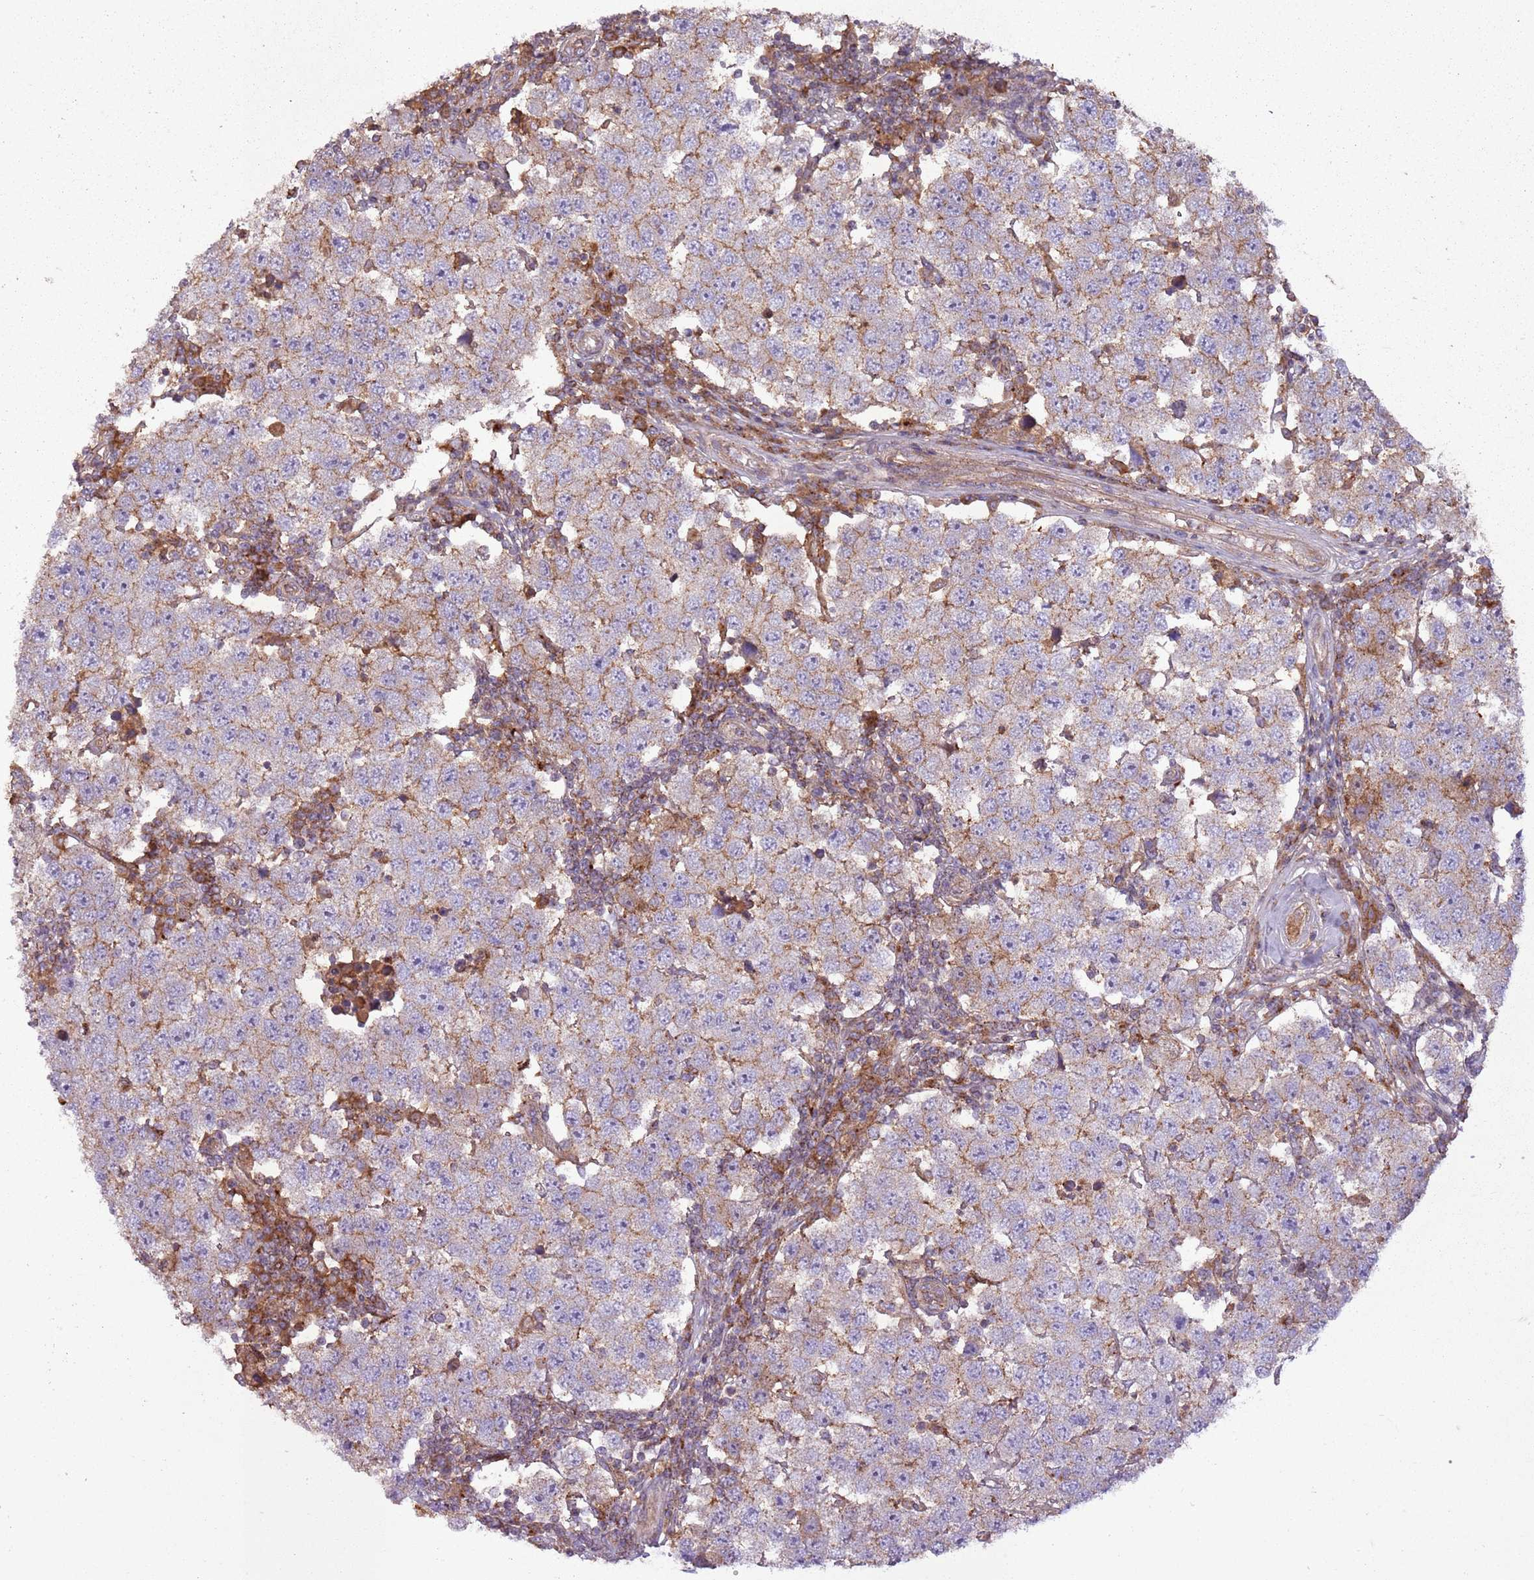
{"staining": {"intensity": "weak", "quantity": "25%-75%", "location": "cytoplasmic/membranous"}, "tissue": "testis cancer", "cell_type": "Tumor cells", "image_type": "cancer", "snomed": [{"axis": "morphology", "description": "Seminoma, NOS"}, {"axis": "topography", "description": "Testis"}], "caption": "This is an image of immunohistochemistry staining of seminoma (testis), which shows weak staining in the cytoplasmic/membranous of tumor cells.", "gene": "ANKRD24", "patient": {"sex": "male", "age": 34}}